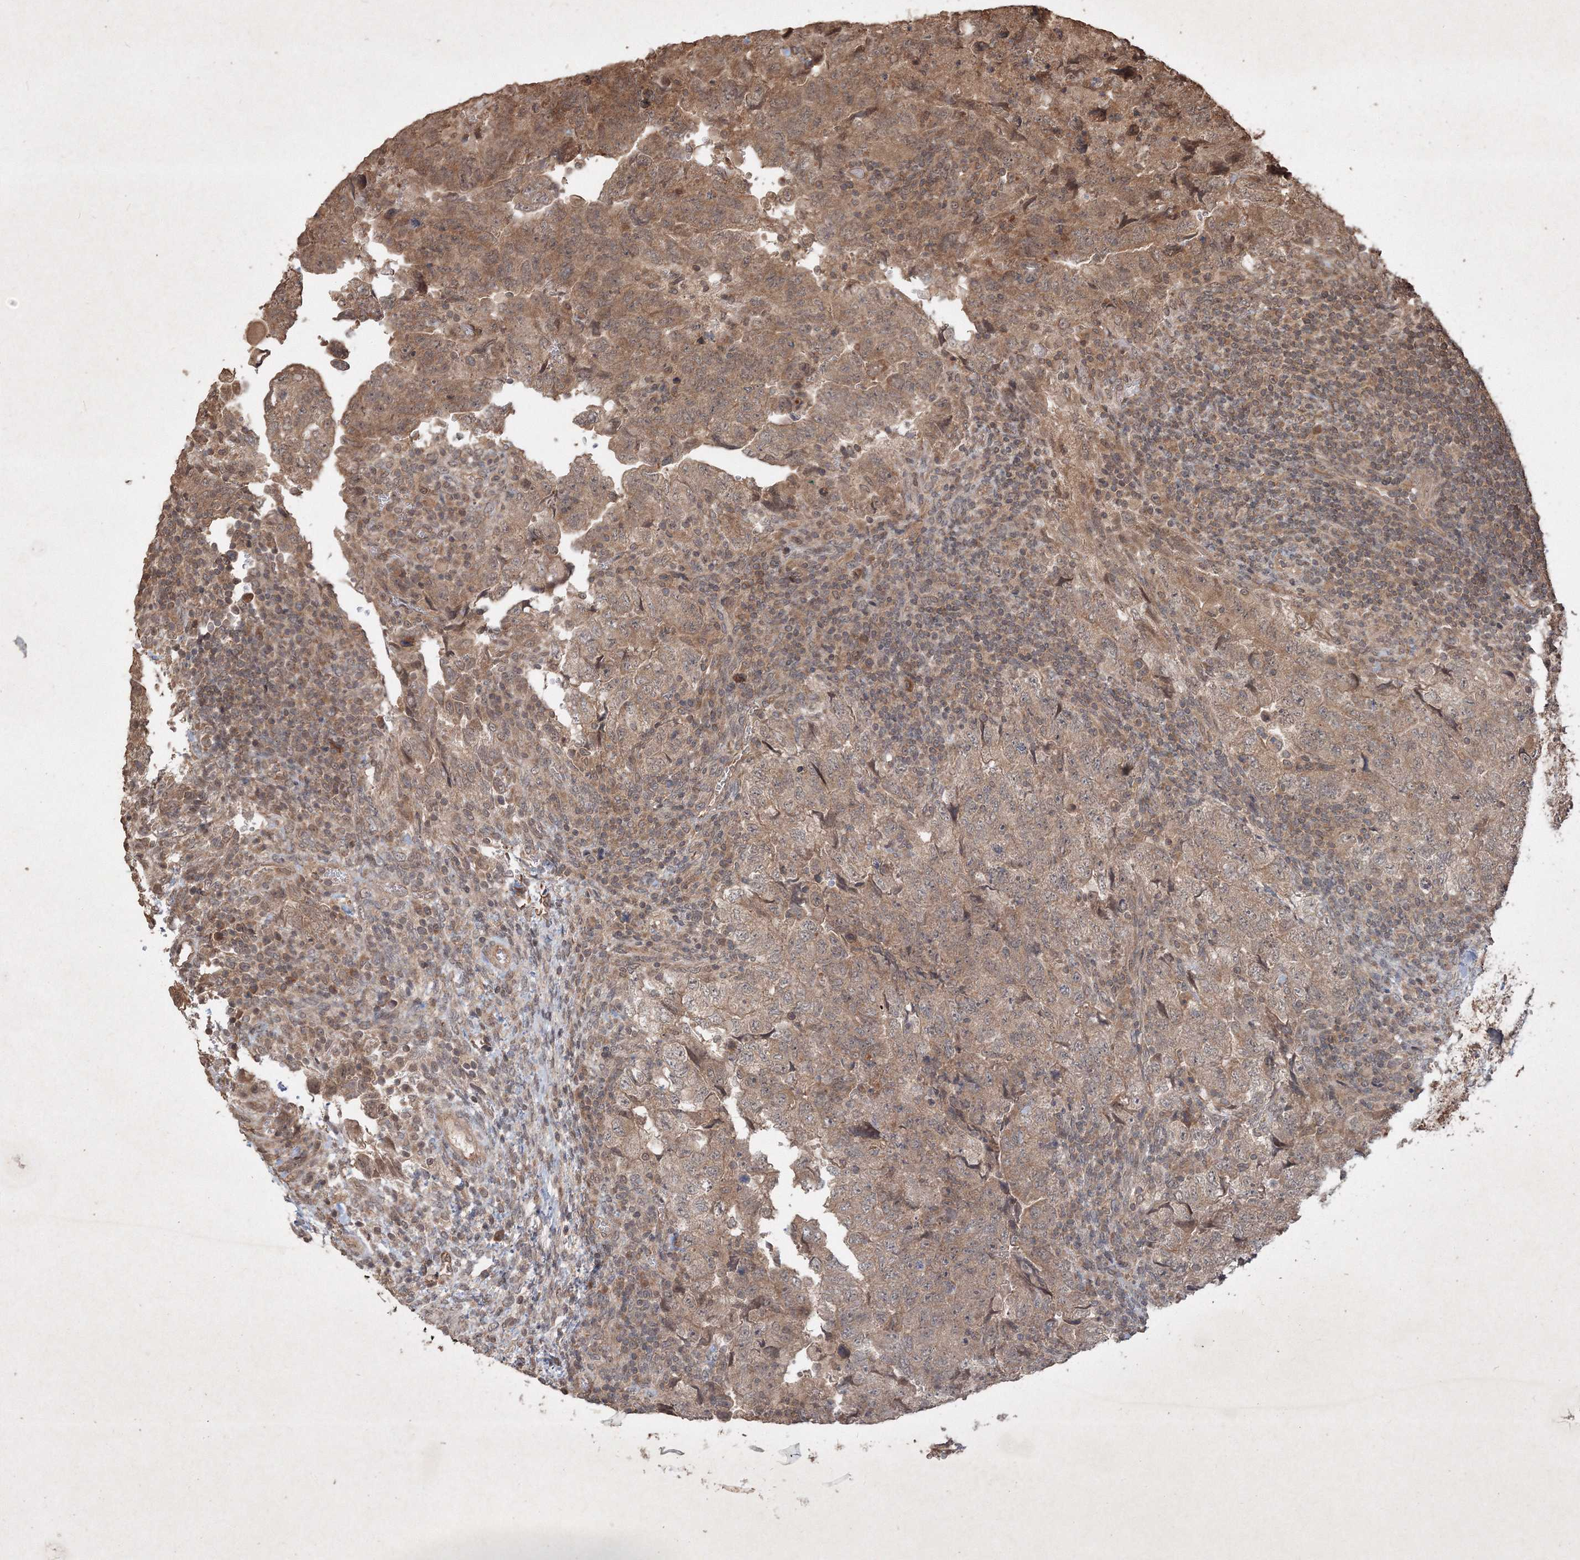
{"staining": {"intensity": "weak", "quantity": ">75%", "location": "cytoplasmic/membranous"}, "tissue": "testis cancer", "cell_type": "Tumor cells", "image_type": "cancer", "snomed": [{"axis": "morphology", "description": "Carcinoma, Embryonal, NOS"}, {"axis": "topography", "description": "Testis"}], "caption": "Immunohistochemistry (IHC) (DAB) staining of human testis cancer (embryonal carcinoma) demonstrates weak cytoplasmic/membranous protein positivity in about >75% of tumor cells.", "gene": "PELI3", "patient": {"sex": "male", "age": 36}}